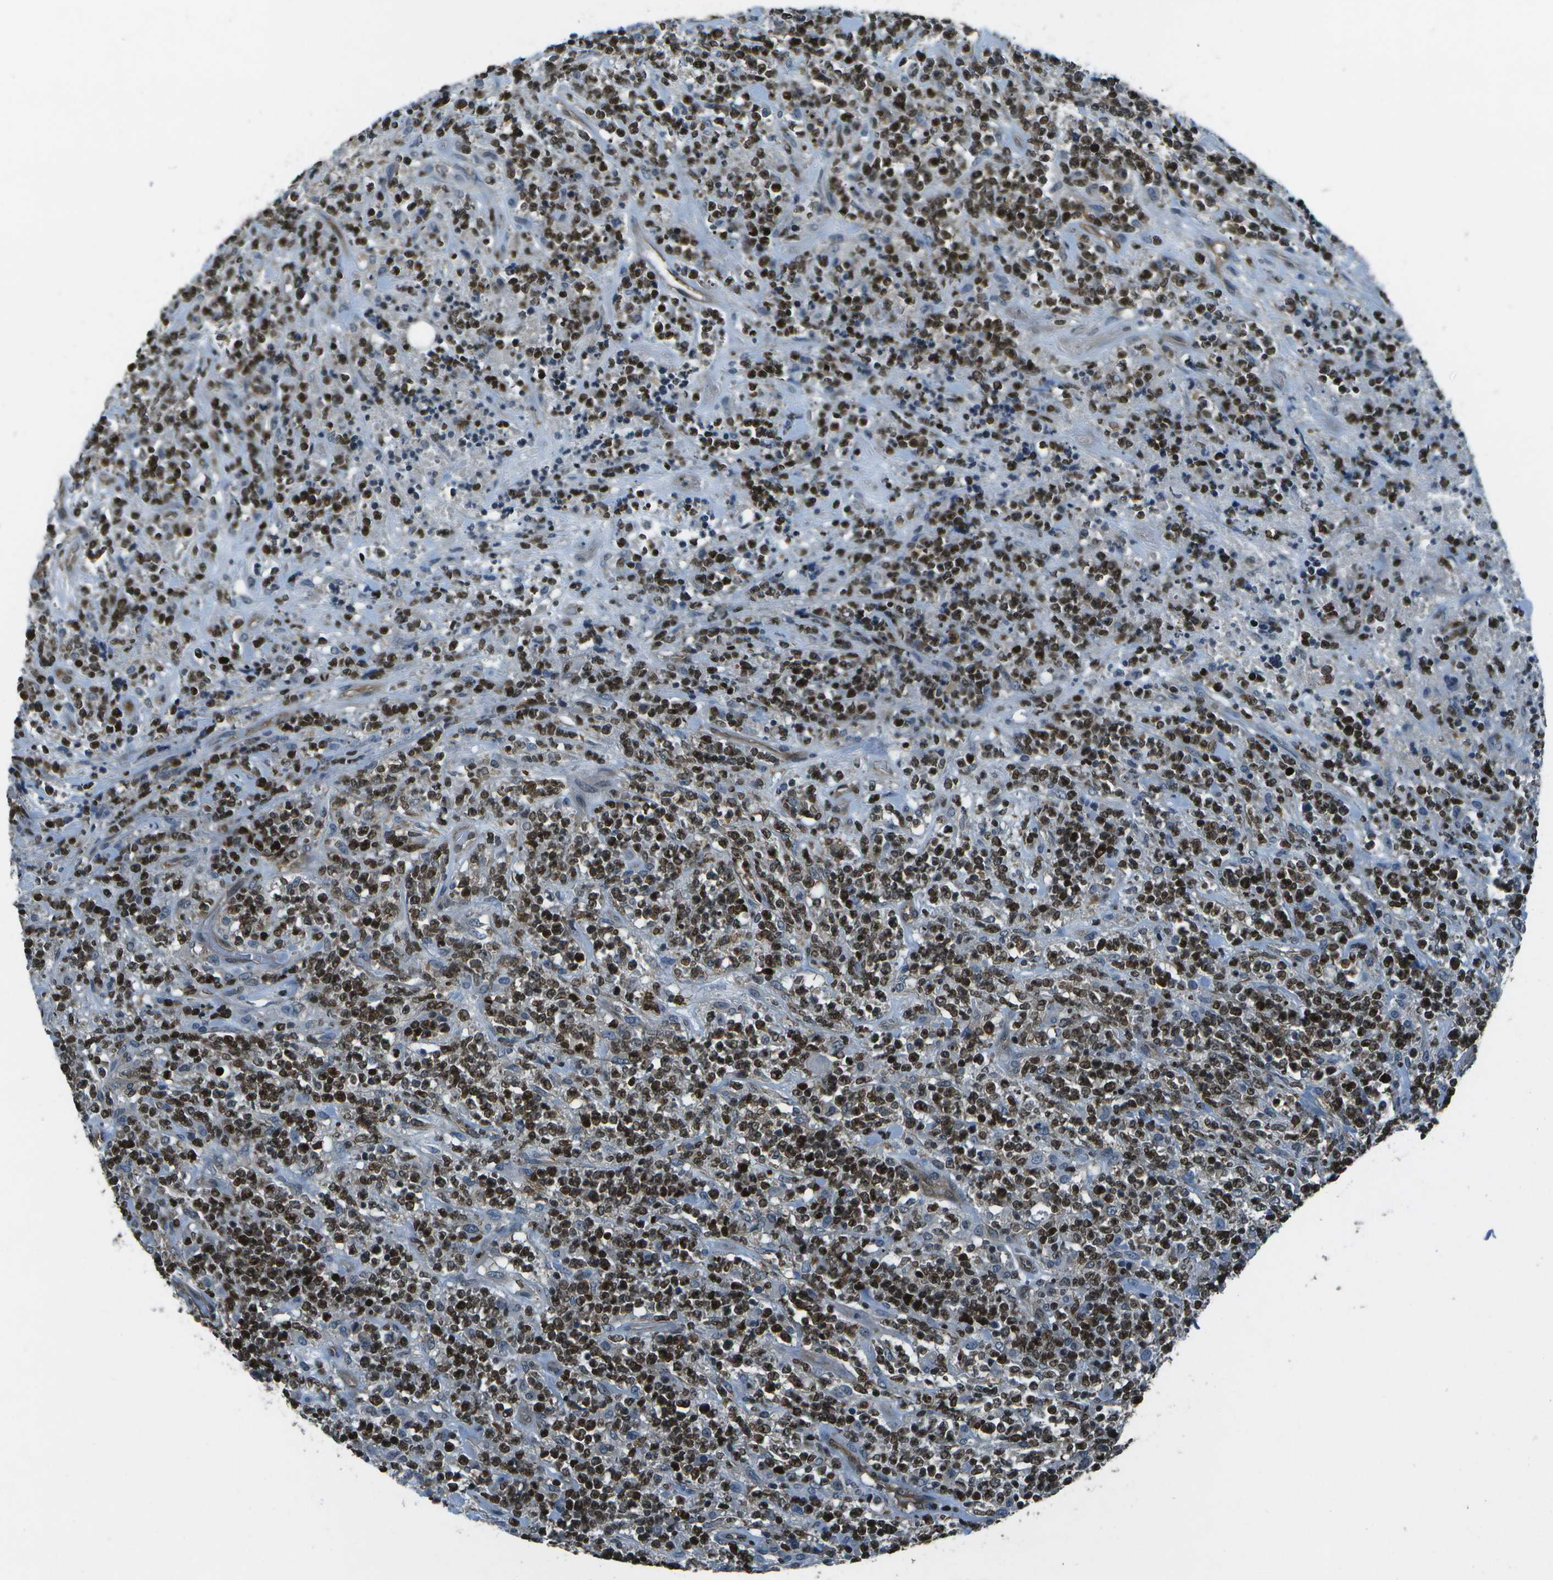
{"staining": {"intensity": "strong", "quantity": "25%-75%", "location": "nuclear"}, "tissue": "lymphoma", "cell_type": "Tumor cells", "image_type": "cancer", "snomed": [{"axis": "morphology", "description": "Malignant lymphoma, non-Hodgkin's type, High grade"}, {"axis": "topography", "description": "Soft tissue"}], "caption": "Tumor cells display strong nuclear staining in approximately 25%-75% of cells in malignant lymphoma, non-Hodgkin's type (high-grade). (Brightfield microscopy of DAB IHC at high magnification).", "gene": "PDLIM1", "patient": {"sex": "male", "age": 18}}